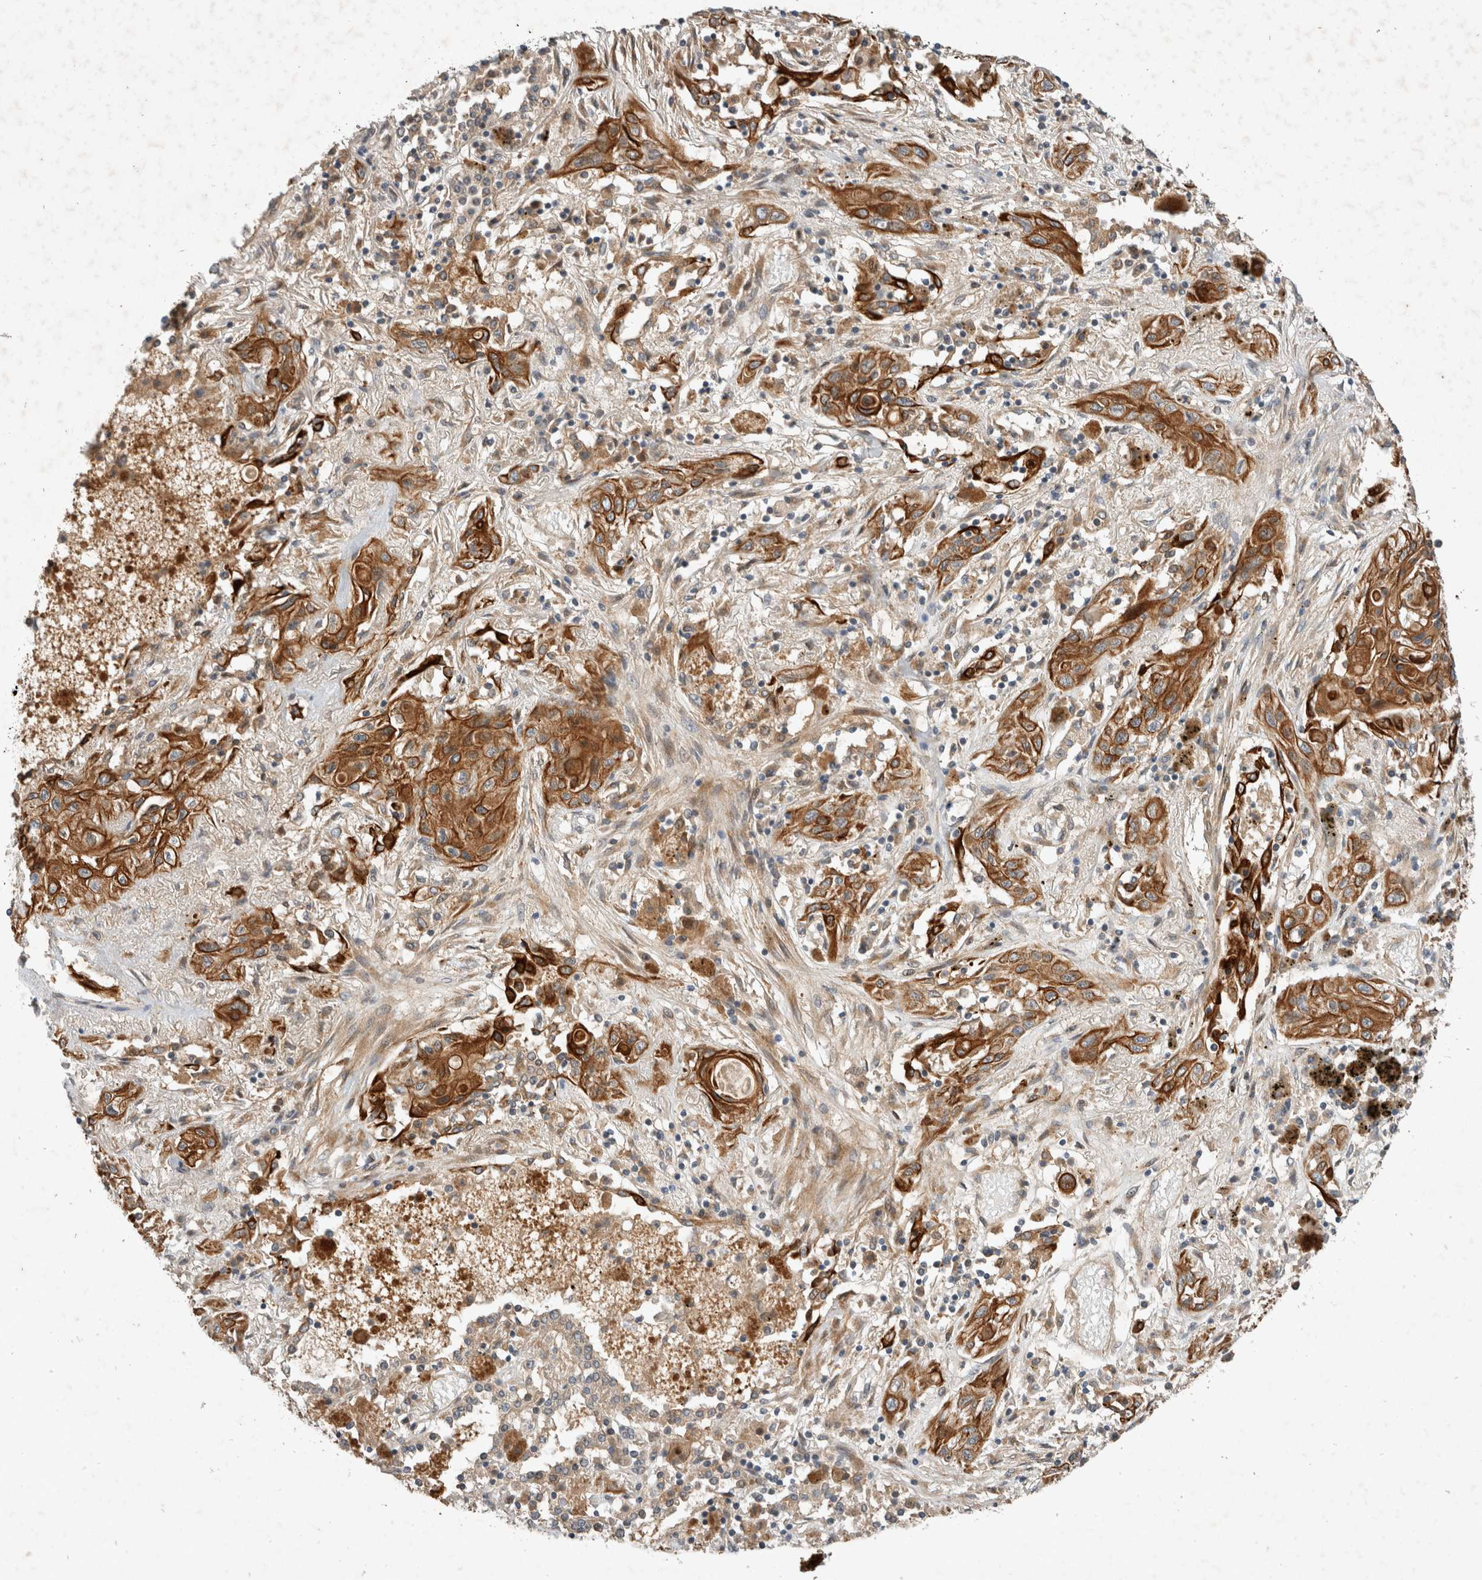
{"staining": {"intensity": "strong", "quantity": ">75%", "location": "cytoplasmic/membranous"}, "tissue": "lung cancer", "cell_type": "Tumor cells", "image_type": "cancer", "snomed": [{"axis": "morphology", "description": "Squamous cell carcinoma, NOS"}, {"axis": "topography", "description": "Lung"}], "caption": "Lung cancer (squamous cell carcinoma) stained for a protein (brown) reveals strong cytoplasmic/membranous positive positivity in about >75% of tumor cells.", "gene": "ARMC9", "patient": {"sex": "female", "age": 47}}